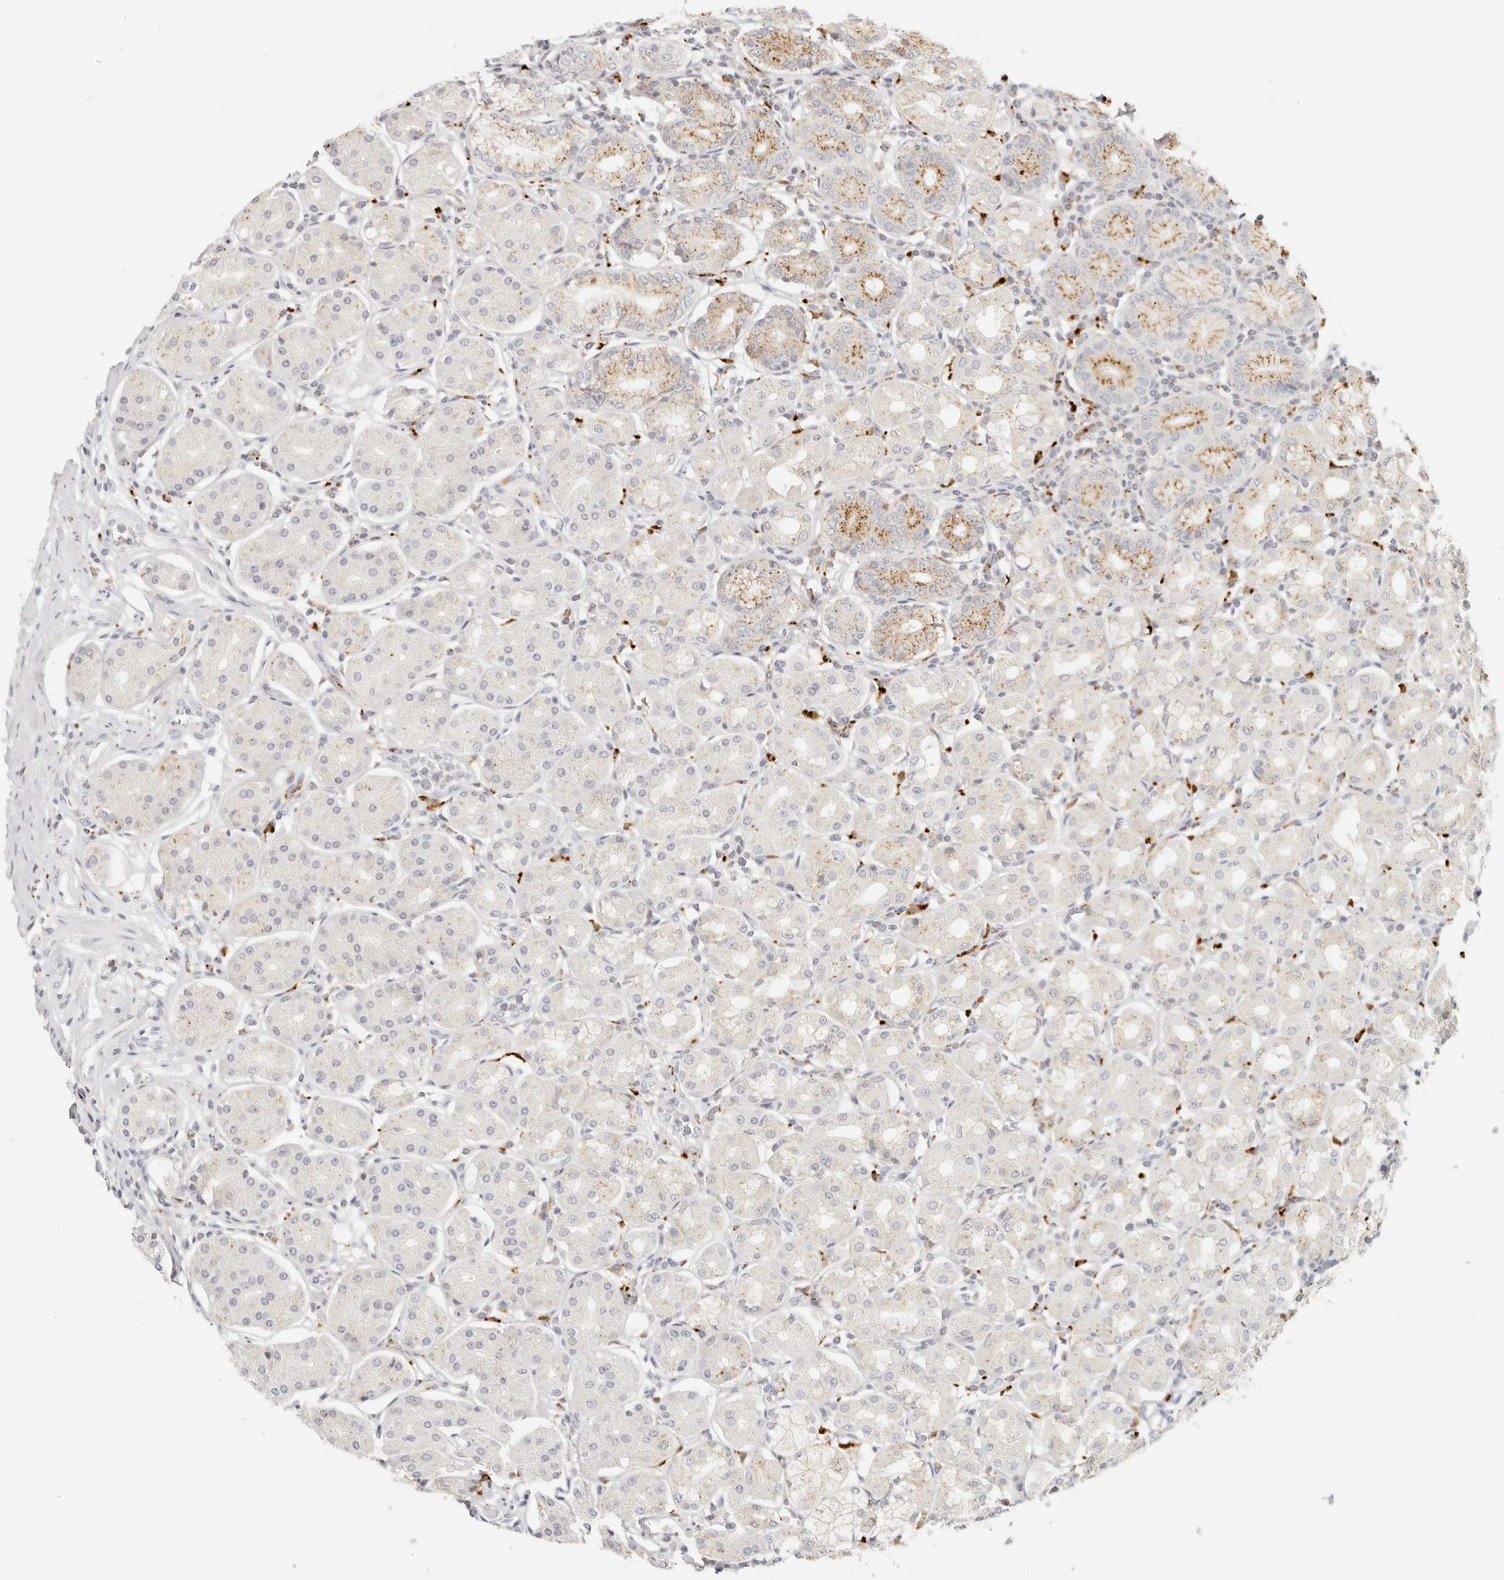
{"staining": {"intensity": "weak", "quantity": "<25%", "location": "cytoplasmic/membranous"}, "tissue": "stomach", "cell_type": "Glandular cells", "image_type": "normal", "snomed": [{"axis": "morphology", "description": "Normal tissue, NOS"}, {"axis": "topography", "description": "Stomach"}, {"axis": "topography", "description": "Stomach, lower"}], "caption": "High power microscopy micrograph of an immunohistochemistry (IHC) micrograph of benign stomach, revealing no significant expression in glandular cells. Nuclei are stained in blue.", "gene": "RNASET2", "patient": {"sex": "female", "age": 56}}